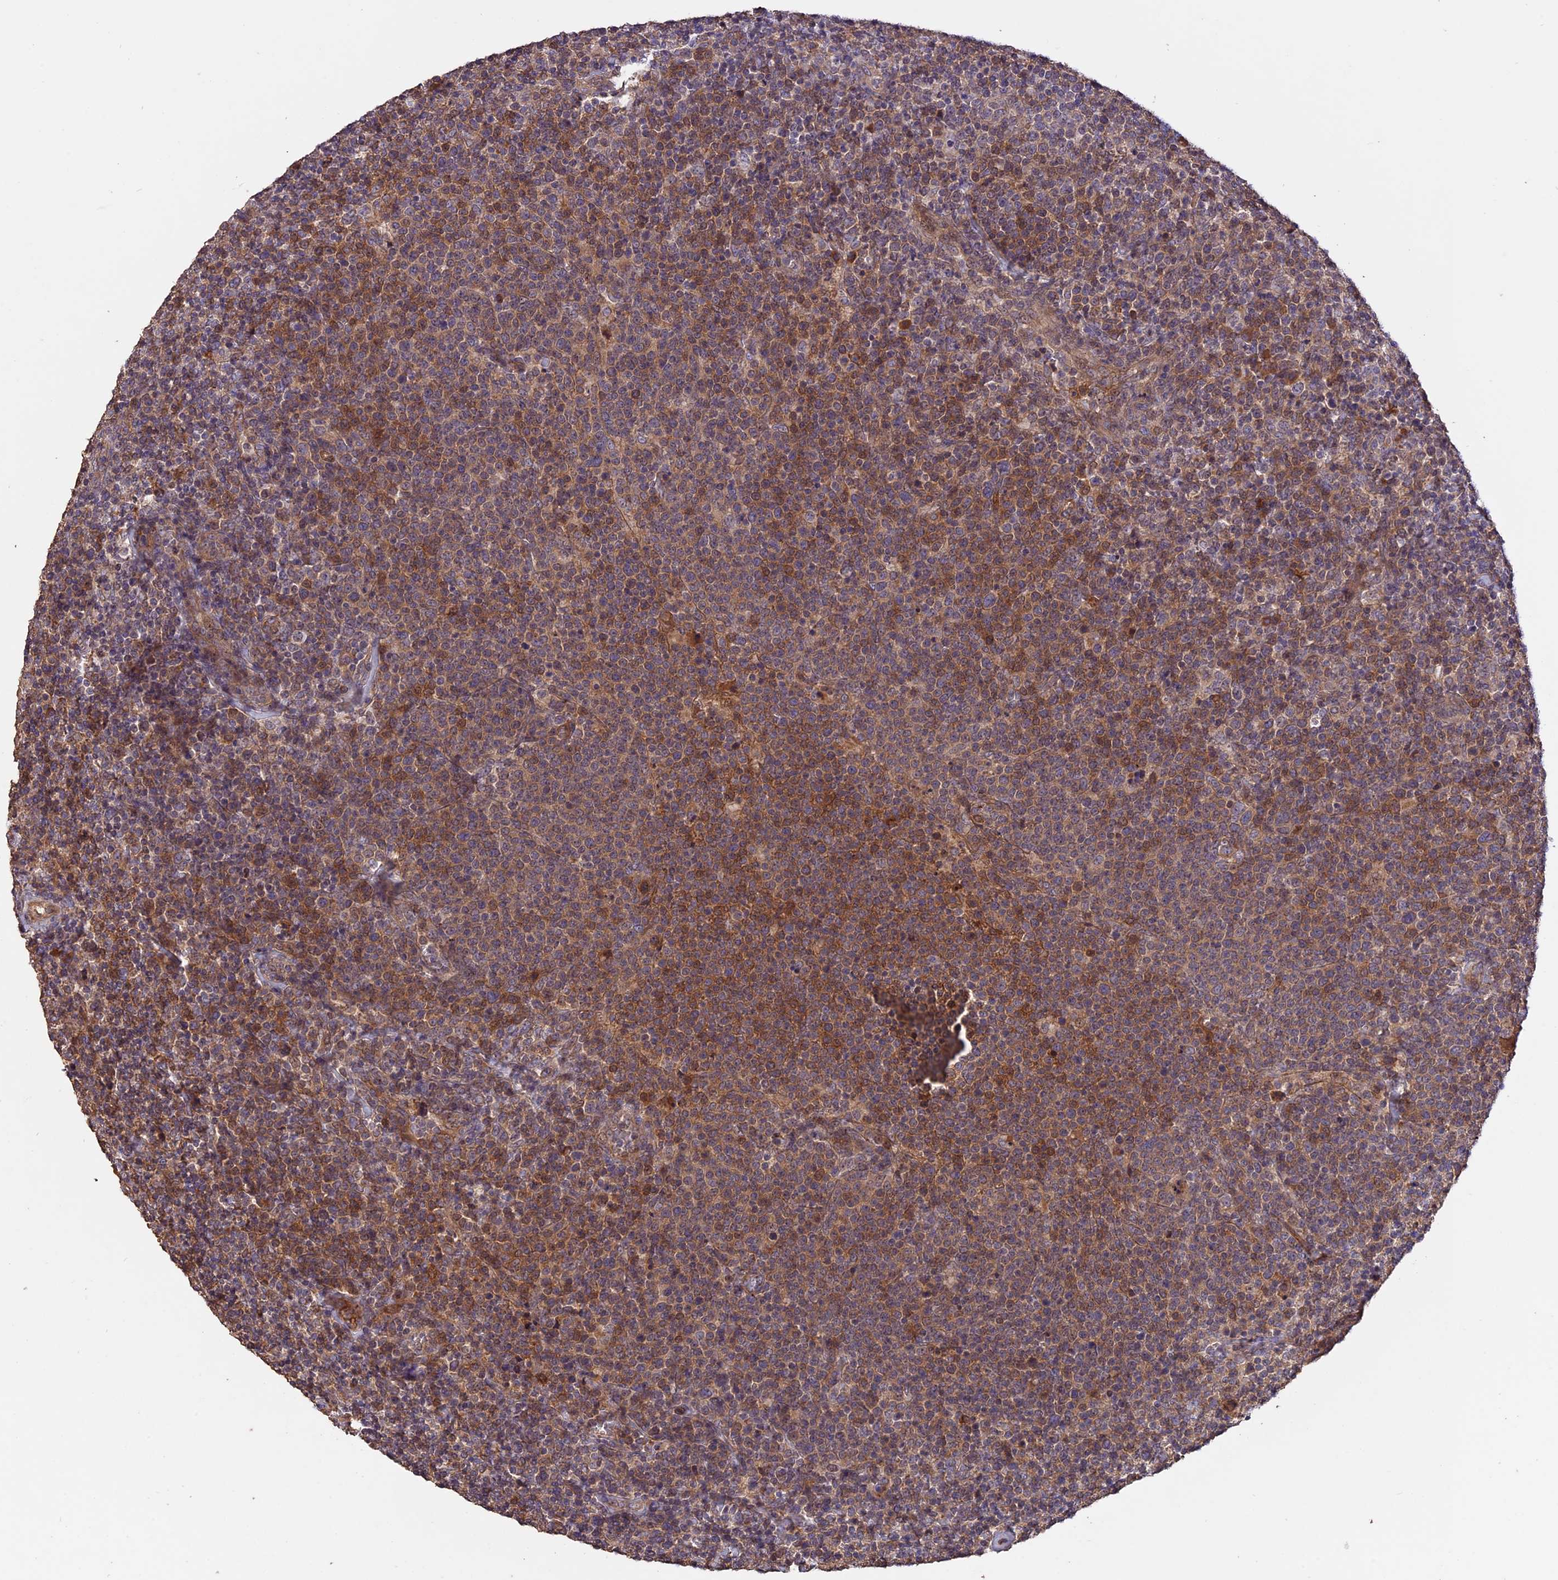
{"staining": {"intensity": "moderate", "quantity": ">75%", "location": "cytoplasmic/membranous"}, "tissue": "lymphoma", "cell_type": "Tumor cells", "image_type": "cancer", "snomed": [{"axis": "morphology", "description": "Malignant lymphoma, non-Hodgkin's type, High grade"}, {"axis": "topography", "description": "Lymph node"}], "caption": "Approximately >75% of tumor cells in high-grade malignant lymphoma, non-Hodgkin's type show moderate cytoplasmic/membranous protein expression as visualized by brown immunohistochemical staining.", "gene": "RASAL1", "patient": {"sex": "male", "age": 61}}